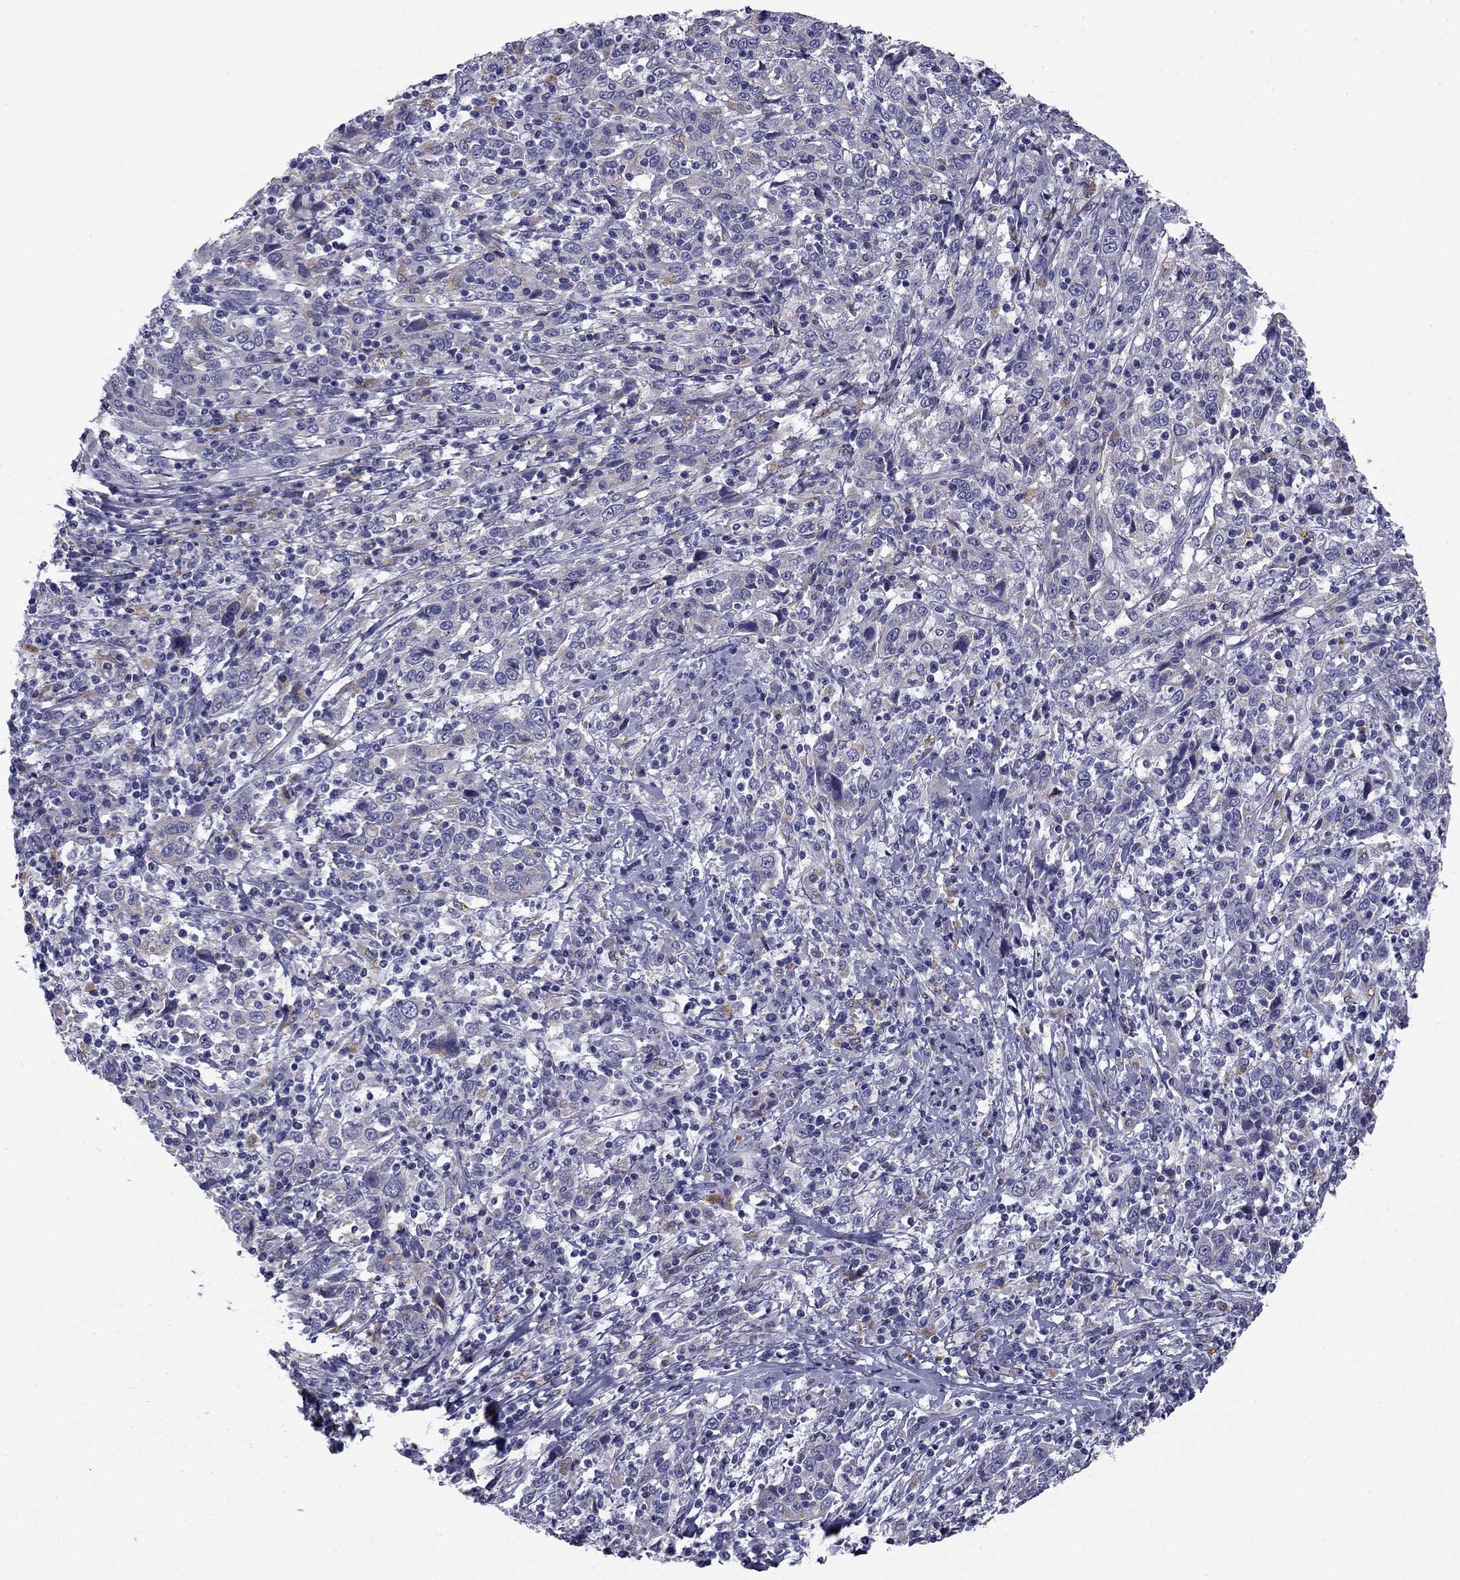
{"staining": {"intensity": "weak", "quantity": "<25%", "location": "cytoplasmic/membranous"}, "tissue": "cervical cancer", "cell_type": "Tumor cells", "image_type": "cancer", "snomed": [{"axis": "morphology", "description": "Squamous cell carcinoma, NOS"}, {"axis": "topography", "description": "Cervix"}], "caption": "The micrograph reveals no significant expression in tumor cells of cervical cancer (squamous cell carcinoma). (Brightfield microscopy of DAB (3,3'-diaminobenzidine) IHC at high magnification).", "gene": "CLPSL2", "patient": {"sex": "female", "age": 46}}